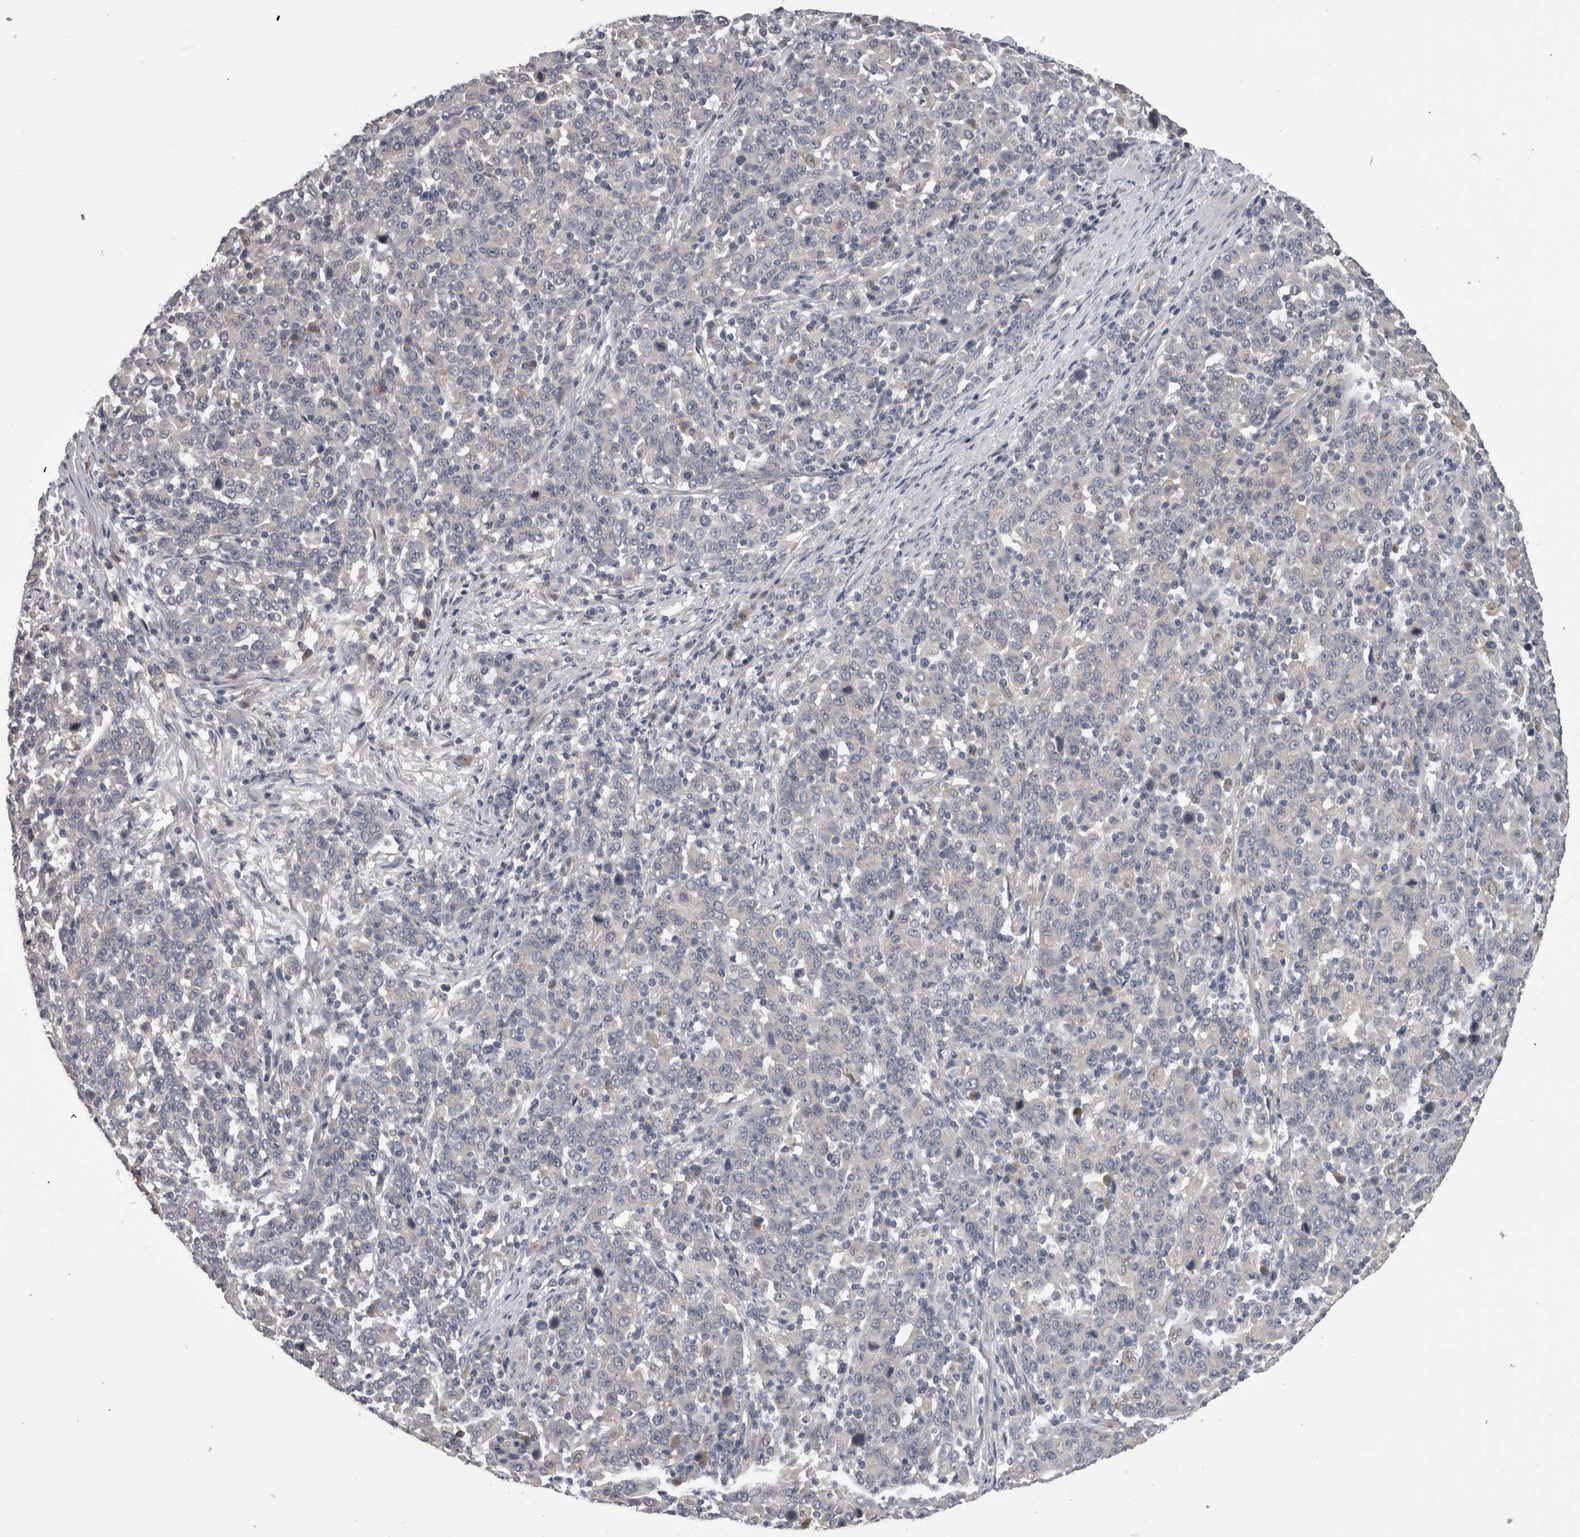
{"staining": {"intensity": "negative", "quantity": "none", "location": "none"}, "tissue": "stomach cancer", "cell_type": "Tumor cells", "image_type": "cancer", "snomed": [{"axis": "morphology", "description": "Adenocarcinoma, NOS"}, {"axis": "topography", "description": "Stomach, upper"}], "caption": "A photomicrograph of stomach cancer stained for a protein shows no brown staining in tumor cells.", "gene": "DCTN6", "patient": {"sex": "male", "age": 69}}